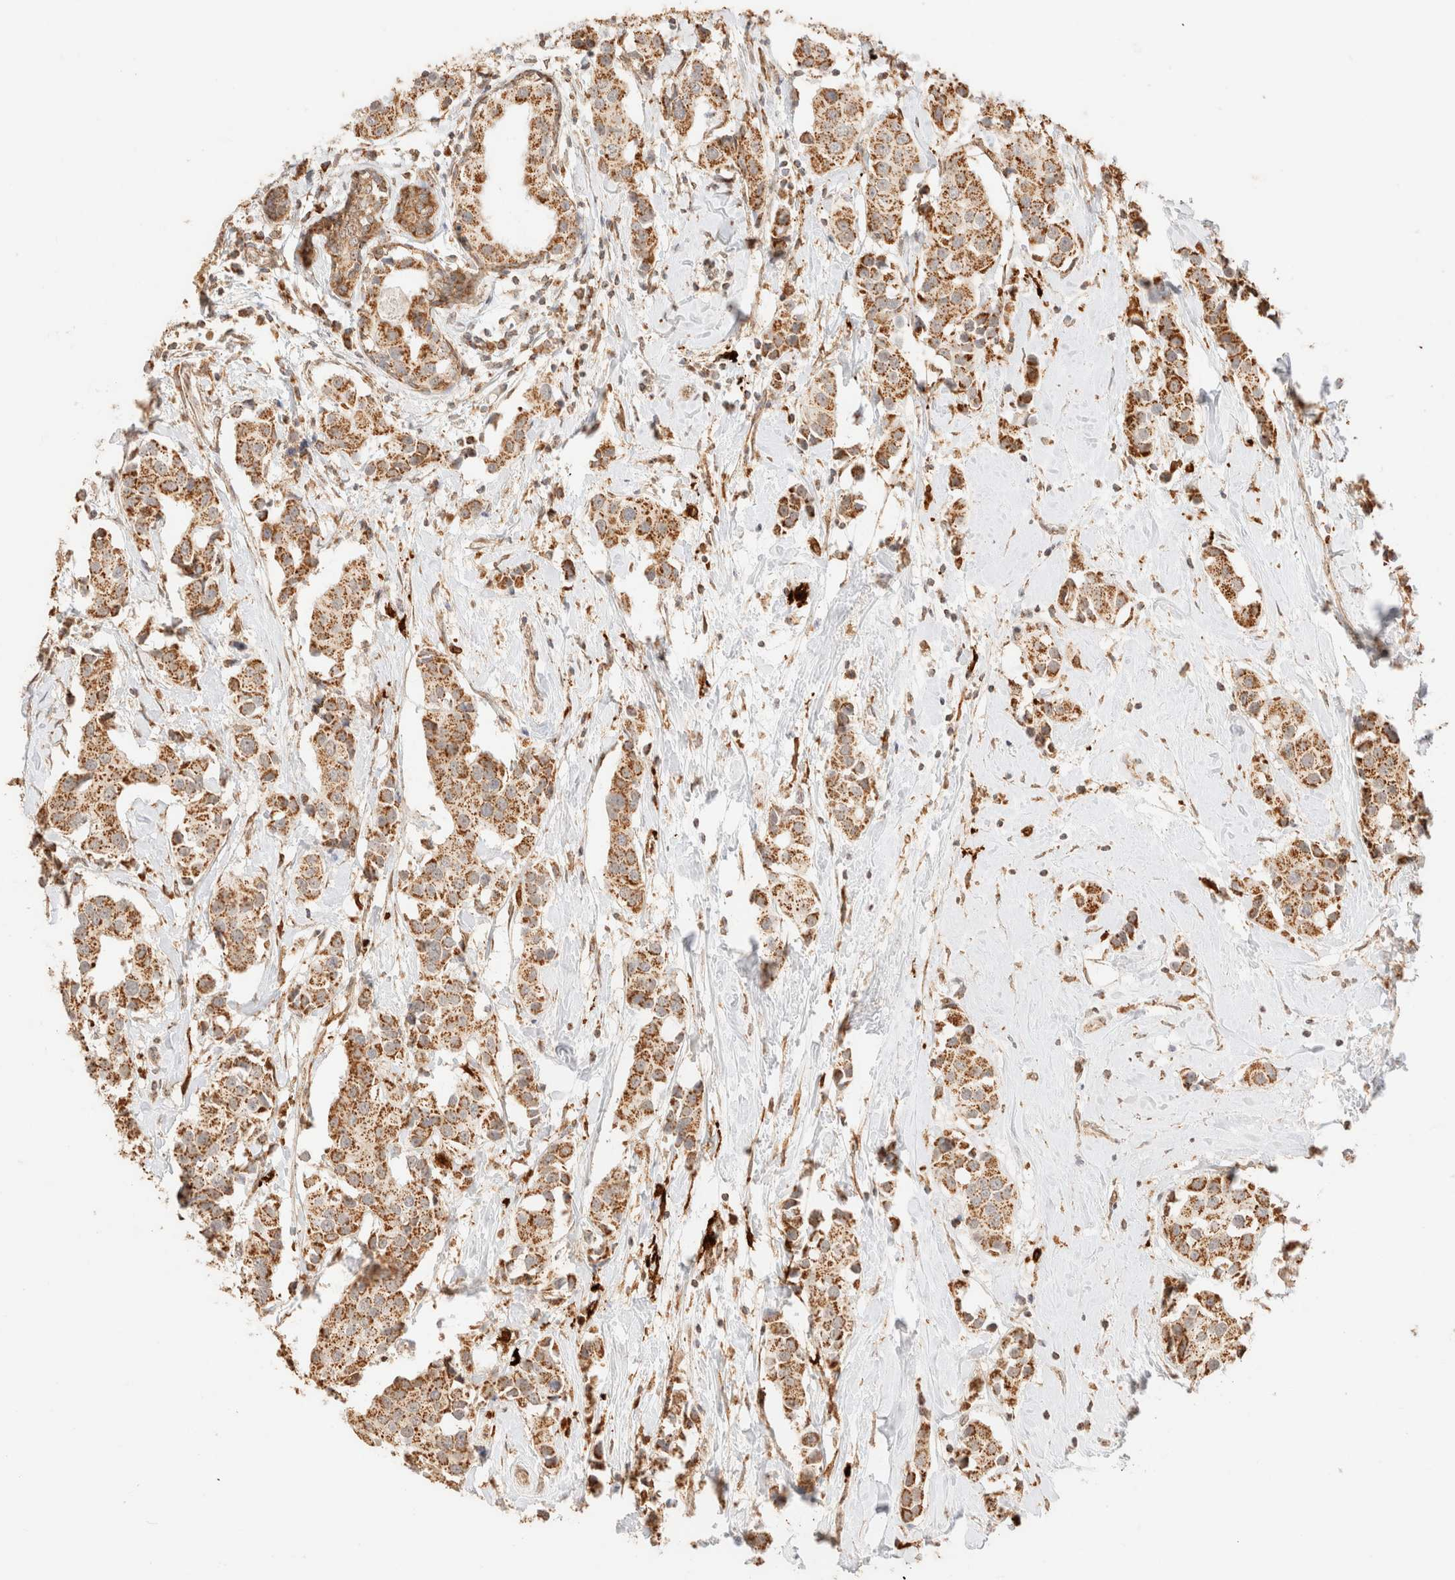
{"staining": {"intensity": "moderate", "quantity": ">75%", "location": "cytoplasmic/membranous"}, "tissue": "breast cancer", "cell_type": "Tumor cells", "image_type": "cancer", "snomed": [{"axis": "morphology", "description": "Normal tissue, NOS"}, {"axis": "morphology", "description": "Duct carcinoma"}, {"axis": "topography", "description": "Breast"}], "caption": "Immunohistochemistry of invasive ductal carcinoma (breast) demonstrates medium levels of moderate cytoplasmic/membranous positivity in approximately >75% of tumor cells.", "gene": "TACO1", "patient": {"sex": "female", "age": 39}}